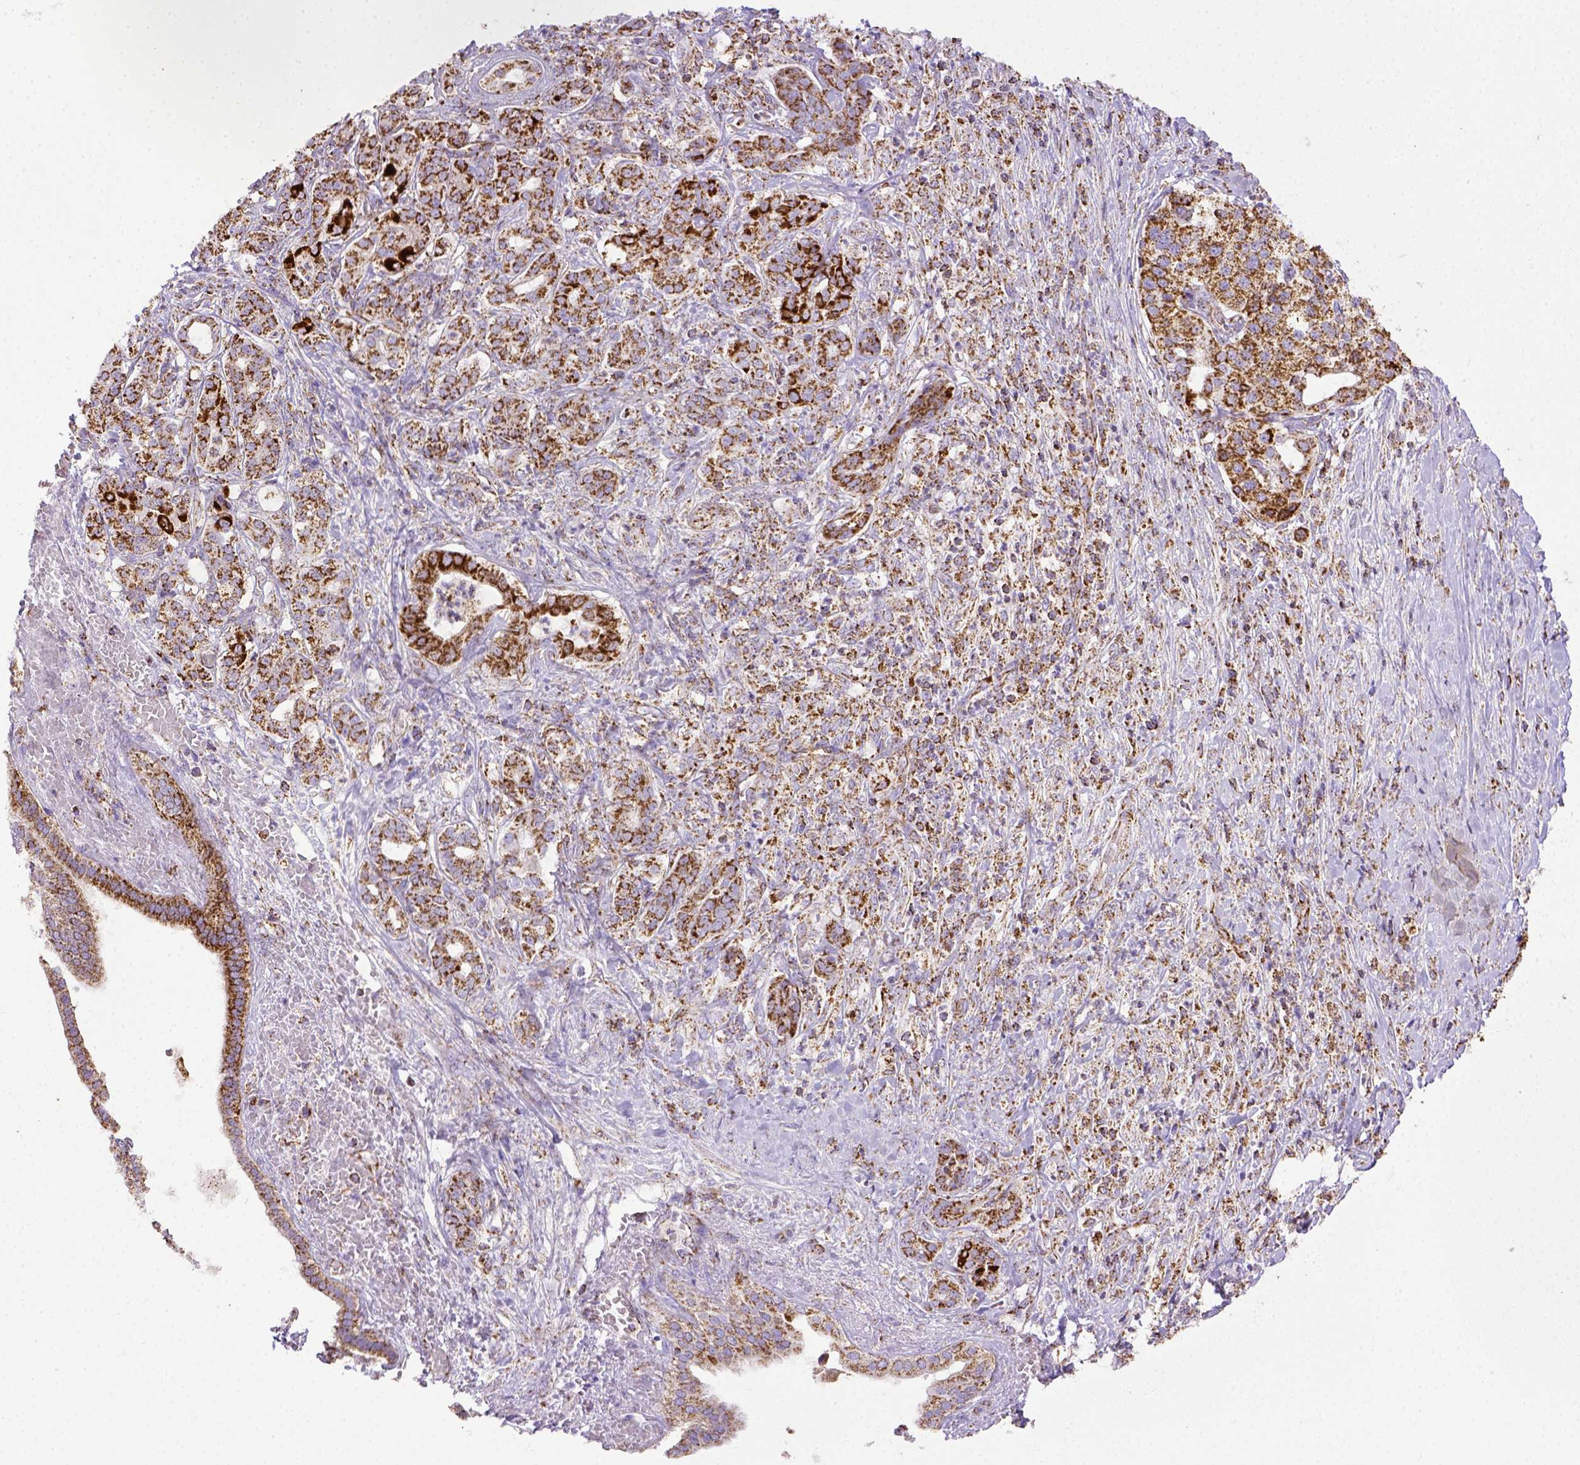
{"staining": {"intensity": "strong", "quantity": ">75%", "location": "cytoplasmic/membranous"}, "tissue": "pancreatic cancer", "cell_type": "Tumor cells", "image_type": "cancer", "snomed": [{"axis": "morphology", "description": "Normal tissue, NOS"}, {"axis": "morphology", "description": "Inflammation, NOS"}, {"axis": "morphology", "description": "Adenocarcinoma, NOS"}, {"axis": "topography", "description": "Pancreas"}], "caption": "This image shows IHC staining of pancreatic cancer, with high strong cytoplasmic/membranous positivity in approximately >75% of tumor cells.", "gene": "MT-CO1", "patient": {"sex": "male", "age": 57}}